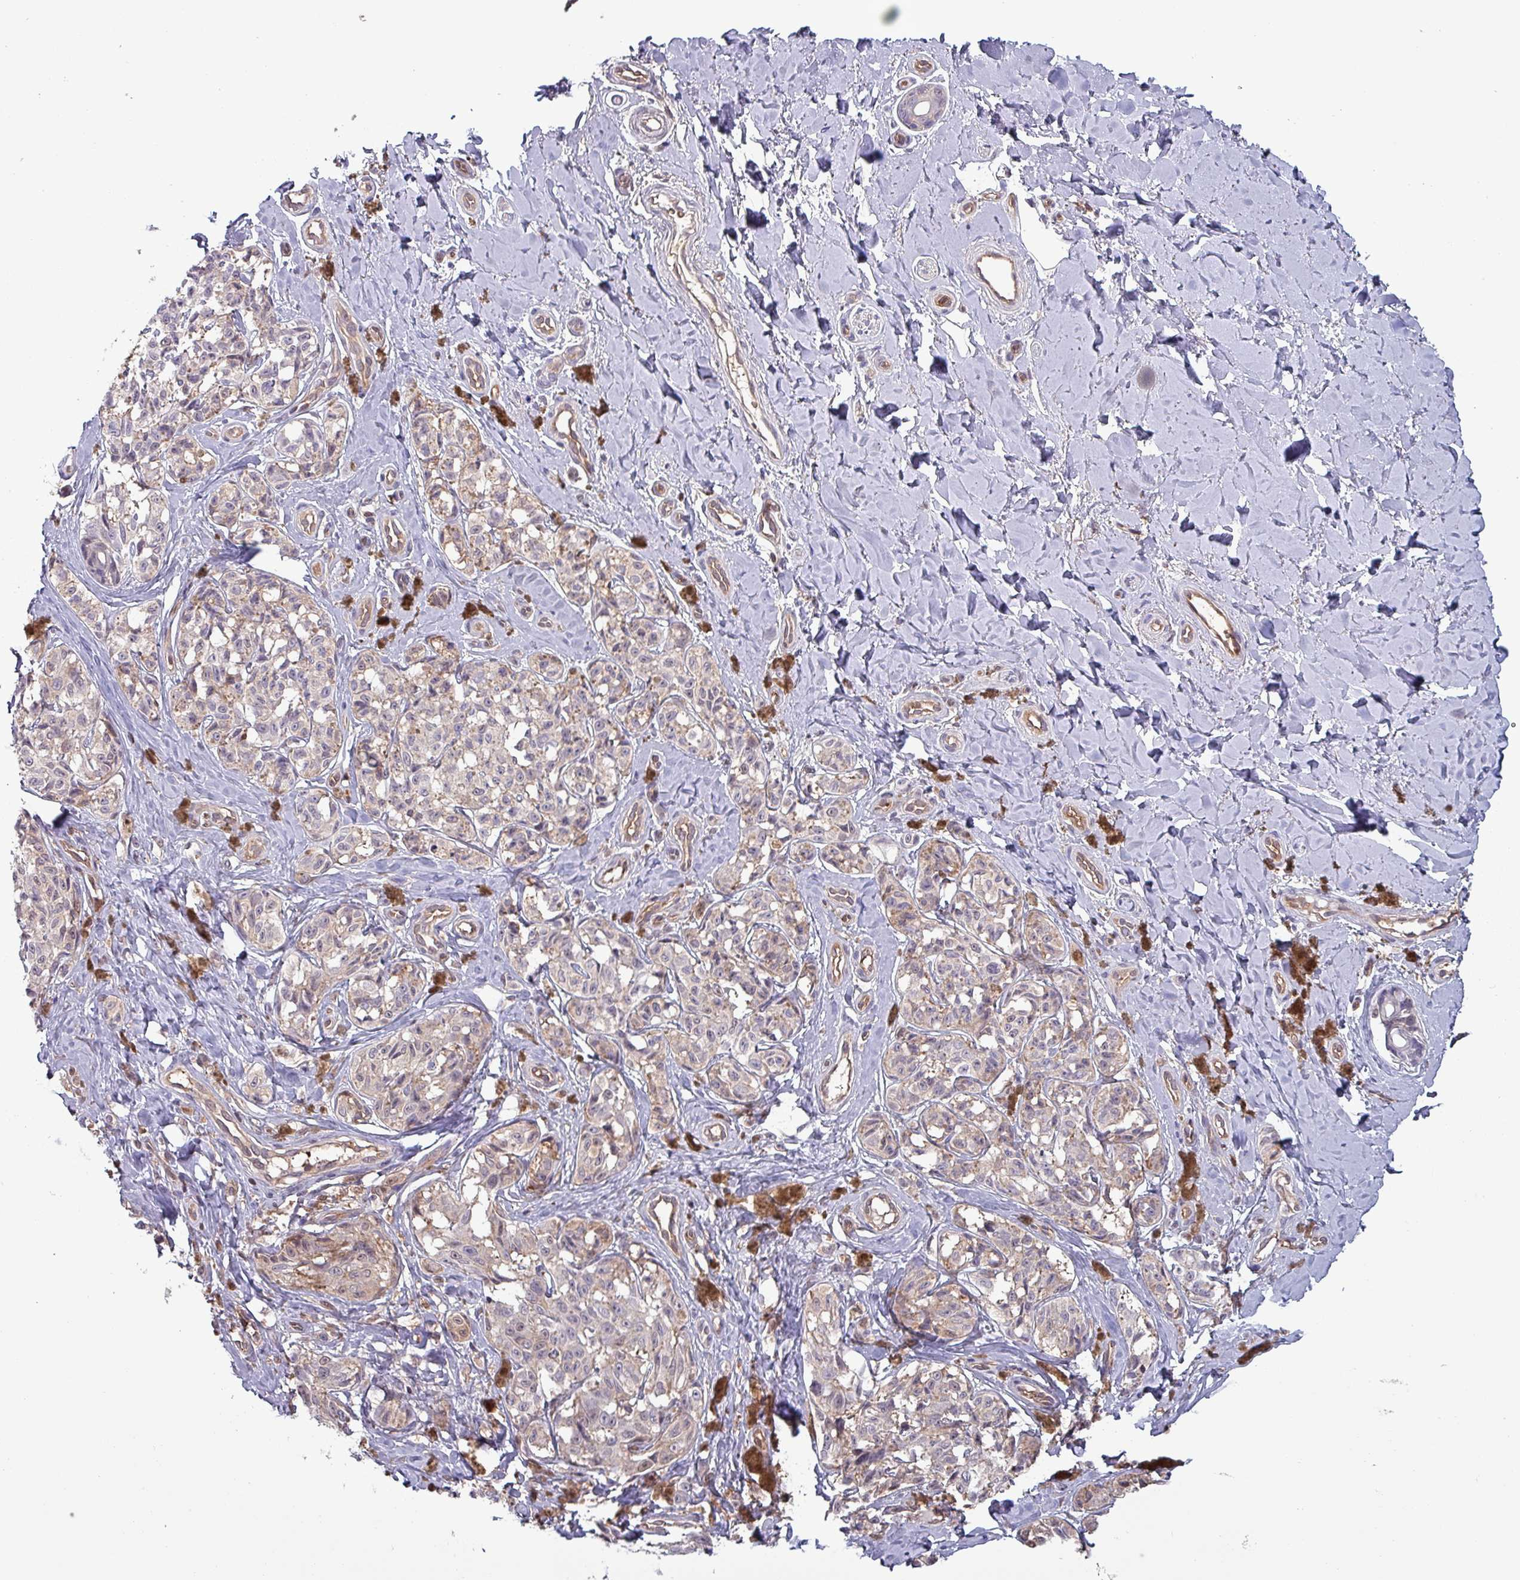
{"staining": {"intensity": "weak", "quantity": "<25%", "location": "nuclear"}, "tissue": "melanoma", "cell_type": "Tumor cells", "image_type": "cancer", "snomed": [{"axis": "morphology", "description": "Malignant melanoma, NOS"}, {"axis": "topography", "description": "Skin"}], "caption": "IHC photomicrograph of malignant melanoma stained for a protein (brown), which demonstrates no expression in tumor cells.", "gene": "PSMB8", "patient": {"sex": "female", "age": 65}}